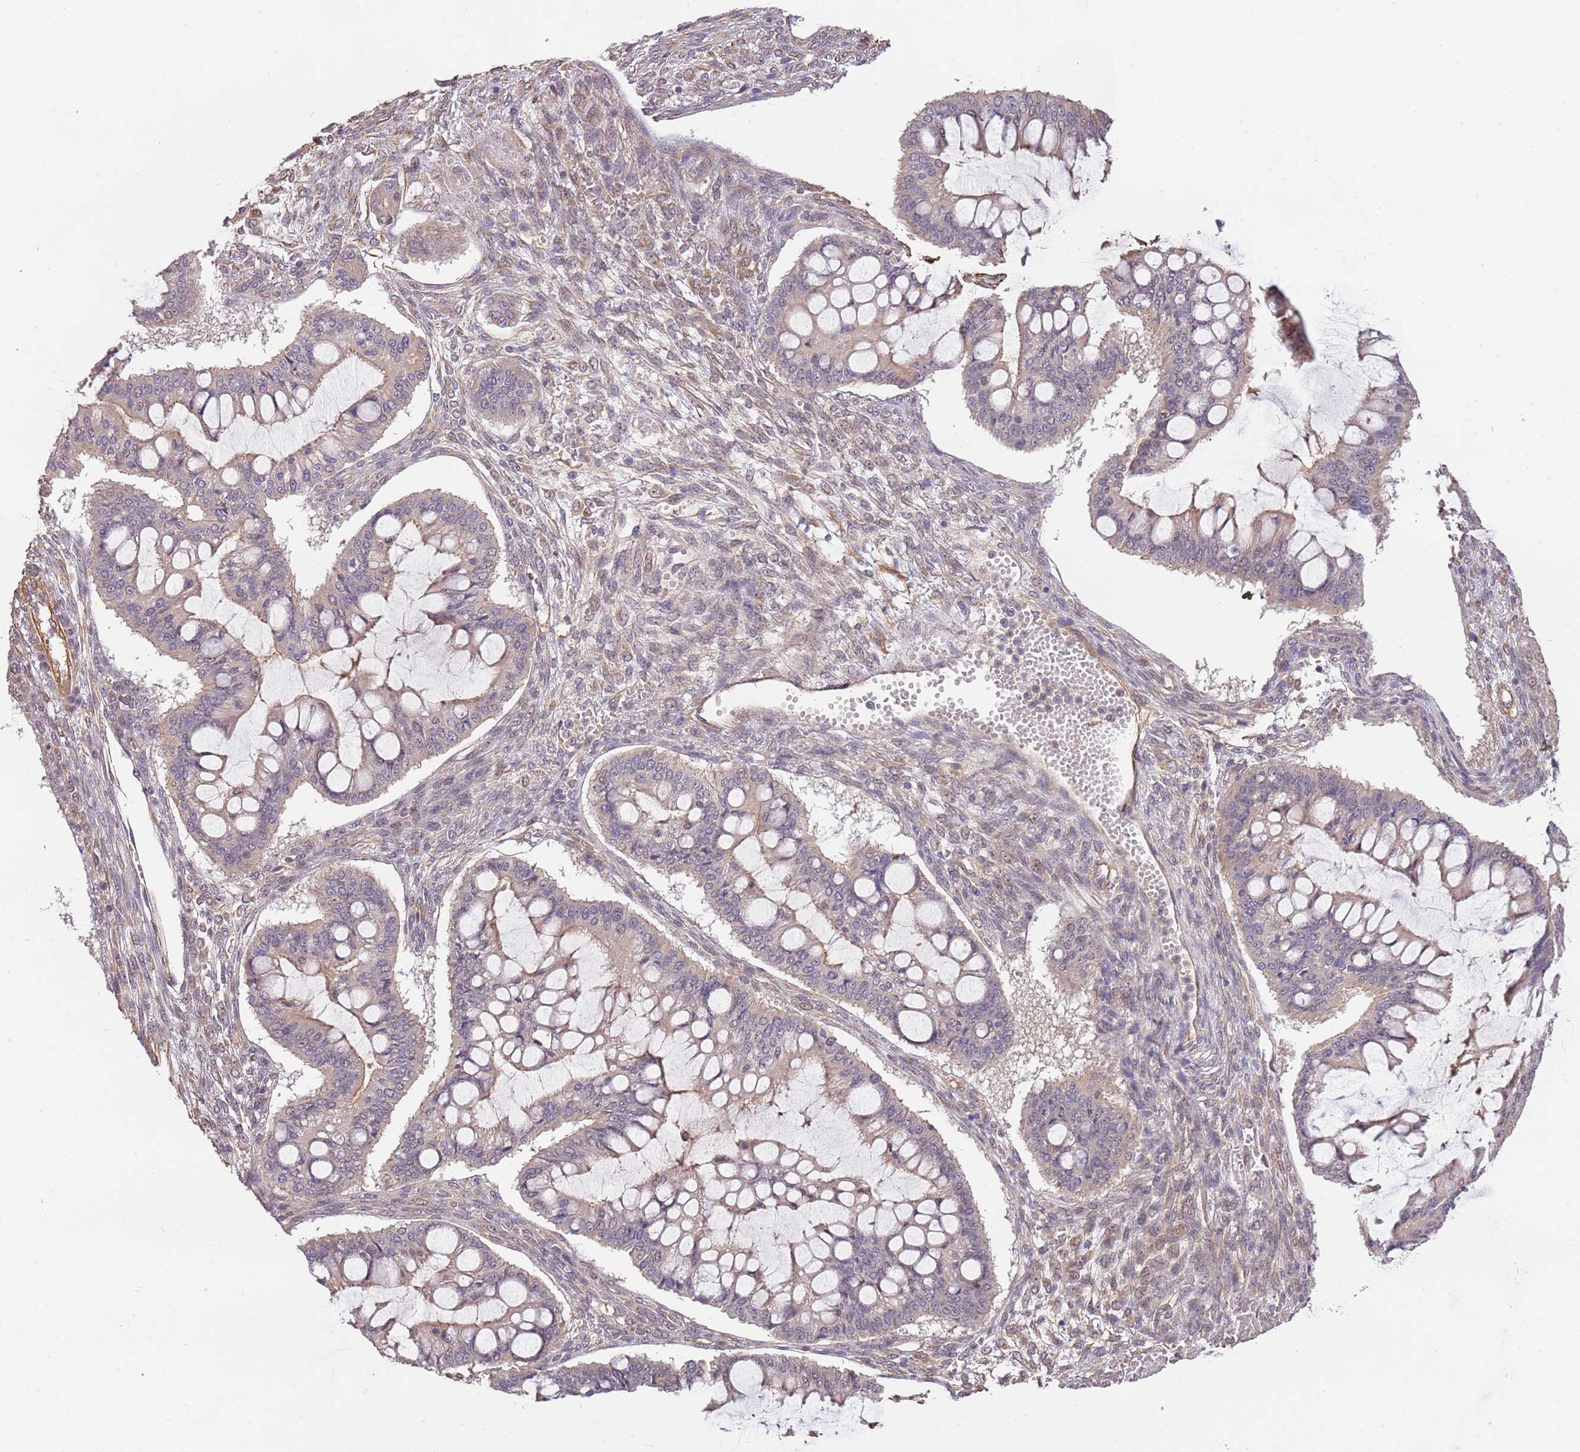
{"staining": {"intensity": "weak", "quantity": "<25%", "location": "cytoplasmic/membranous"}, "tissue": "ovarian cancer", "cell_type": "Tumor cells", "image_type": "cancer", "snomed": [{"axis": "morphology", "description": "Cystadenocarcinoma, mucinous, NOS"}, {"axis": "topography", "description": "Ovary"}], "caption": "This is an IHC photomicrograph of human ovarian cancer. There is no expression in tumor cells.", "gene": "SURF2", "patient": {"sex": "female", "age": 73}}